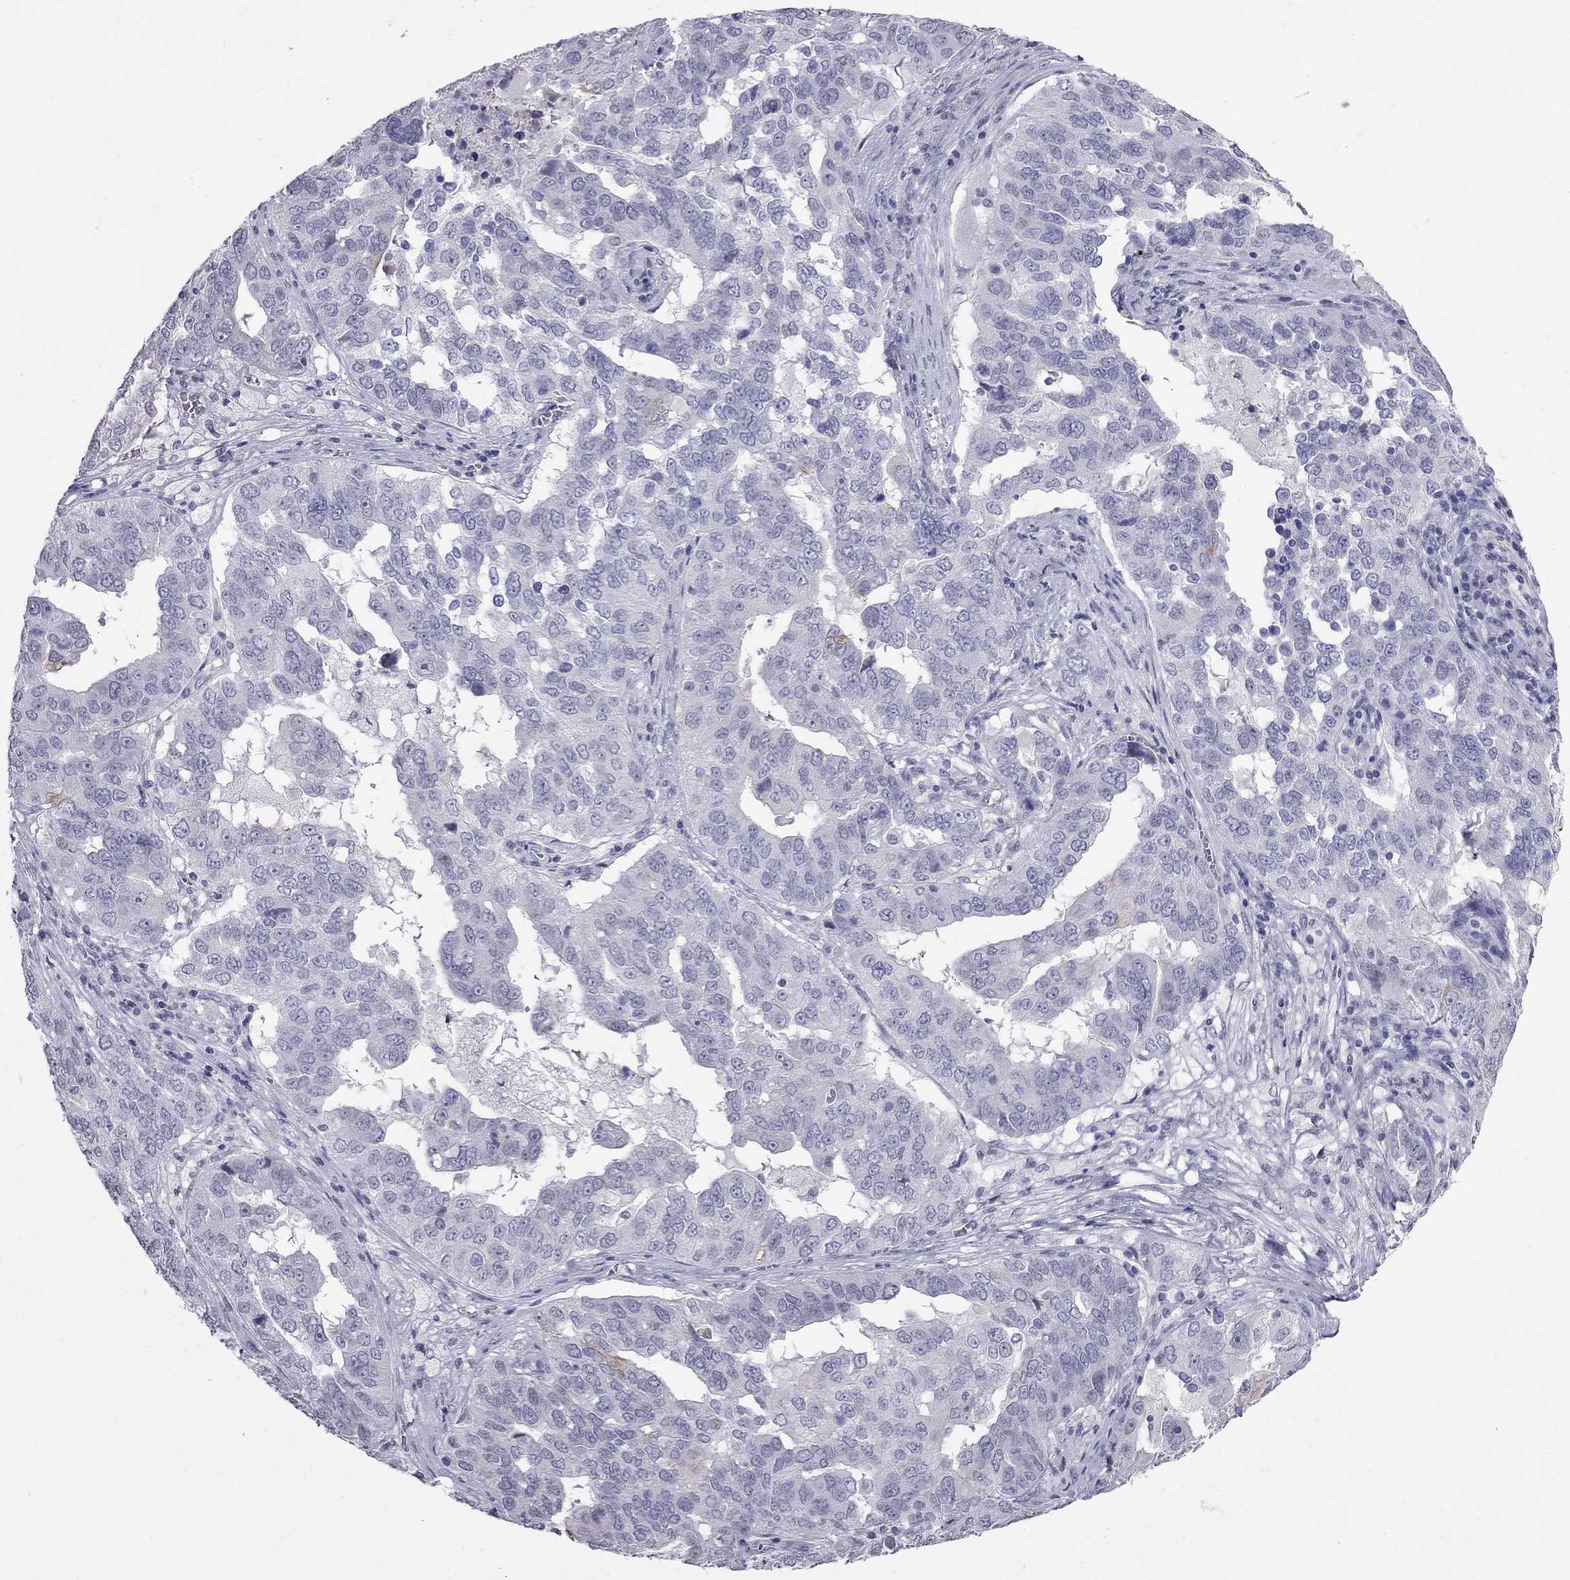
{"staining": {"intensity": "moderate", "quantity": "<25%", "location": "cytoplasmic/membranous"}, "tissue": "ovarian cancer", "cell_type": "Tumor cells", "image_type": "cancer", "snomed": [{"axis": "morphology", "description": "Carcinoma, endometroid"}, {"axis": "topography", "description": "Soft tissue"}, {"axis": "topography", "description": "Ovary"}], "caption": "Human ovarian cancer (endometroid carcinoma) stained with a brown dye displays moderate cytoplasmic/membranous positive positivity in about <25% of tumor cells.", "gene": "MUC15", "patient": {"sex": "female", "age": 52}}